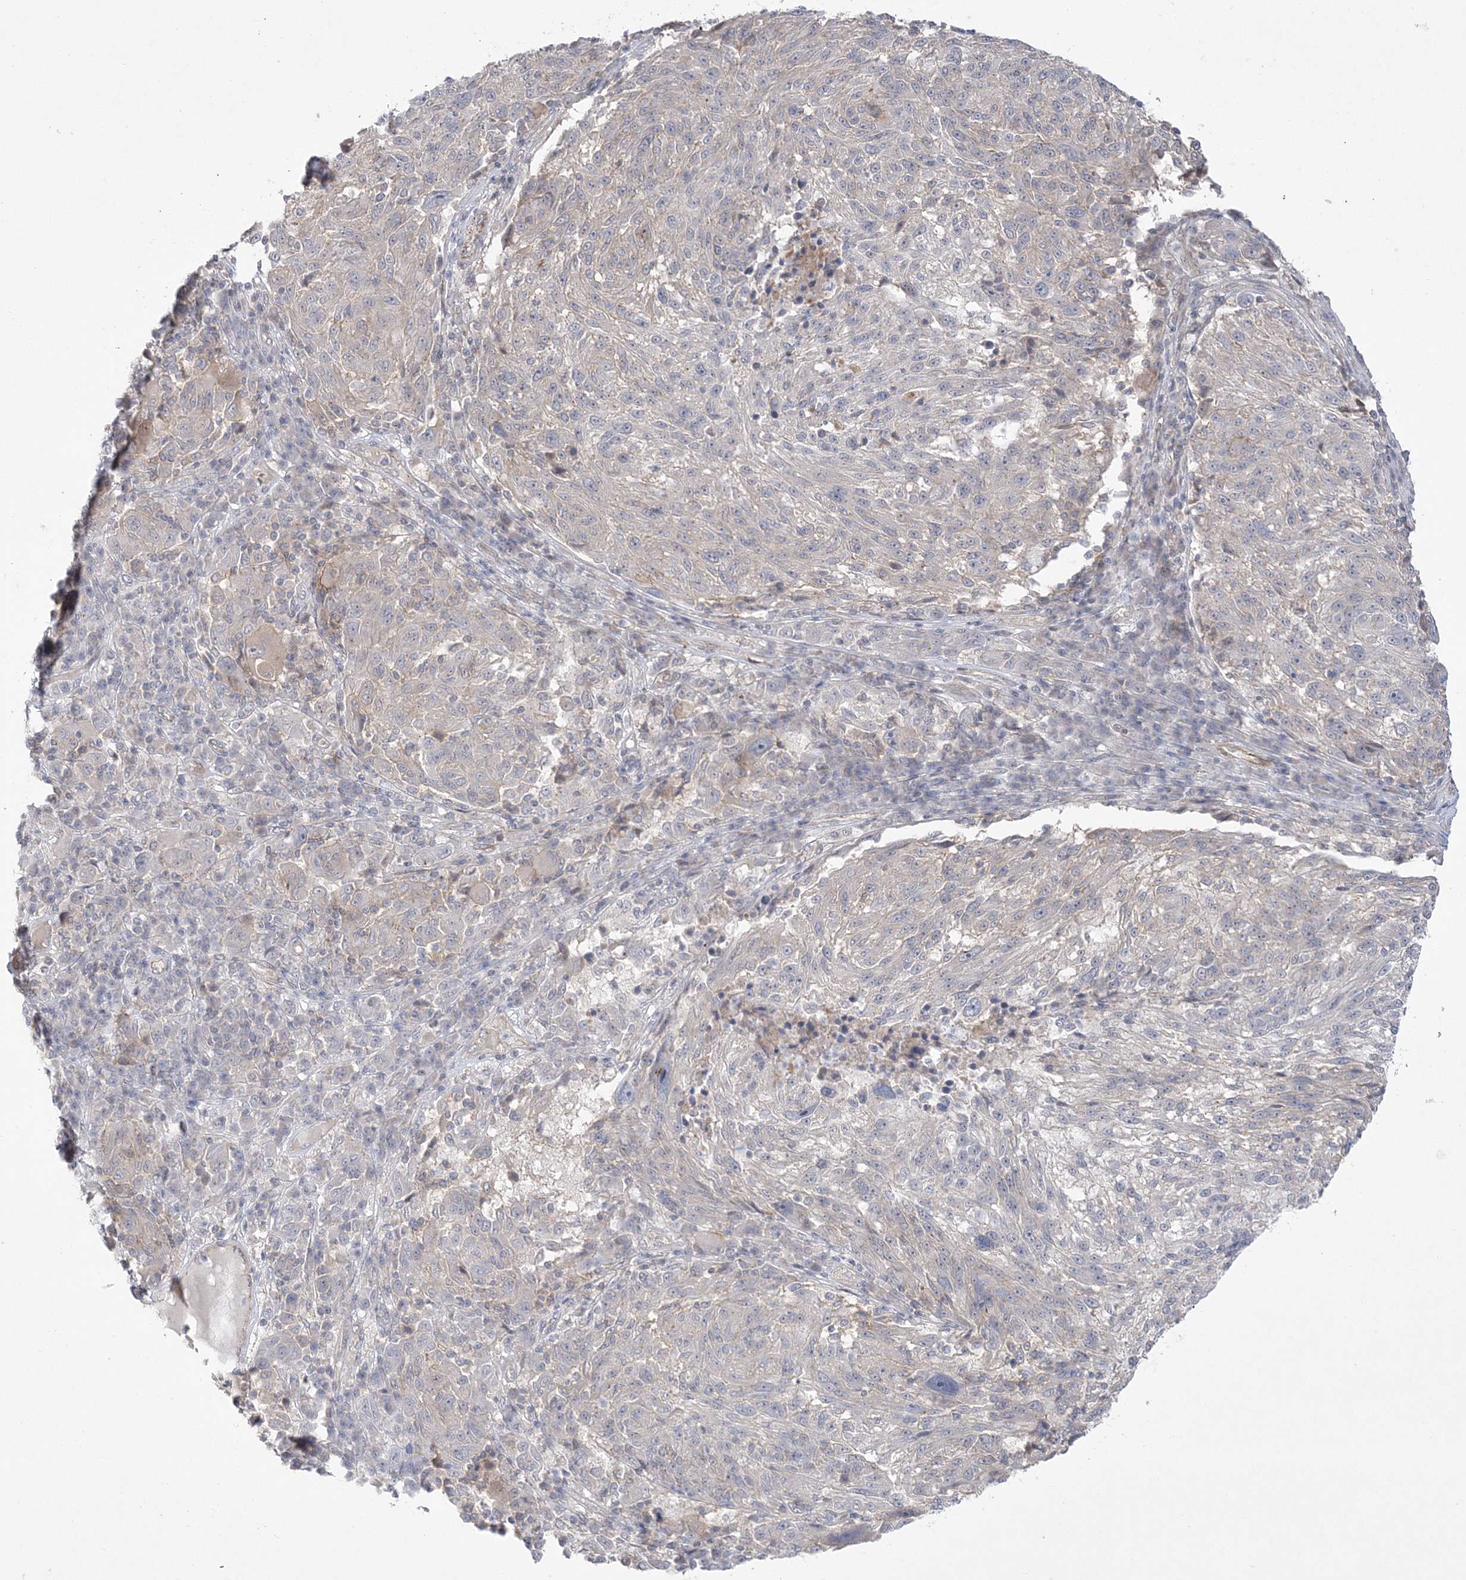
{"staining": {"intensity": "weak", "quantity": "<25%", "location": "cytoplasmic/membranous"}, "tissue": "melanoma", "cell_type": "Tumor cells", "image_type": "cancer", "snomed": [{"axis": "morphology", "description": "Malignant melanoma, NOS"}, {"axis": "topography", "description": "Skin"}], "caption": "Immunohistochemistry (IHC) histopathology image of neoplastic tissue: malignant melanoma stained with DAB demonstrates no significant protein expression in tumor cells.", "gene": "ADAMTS12", "patient": {"sex": "male", "age": 53}}